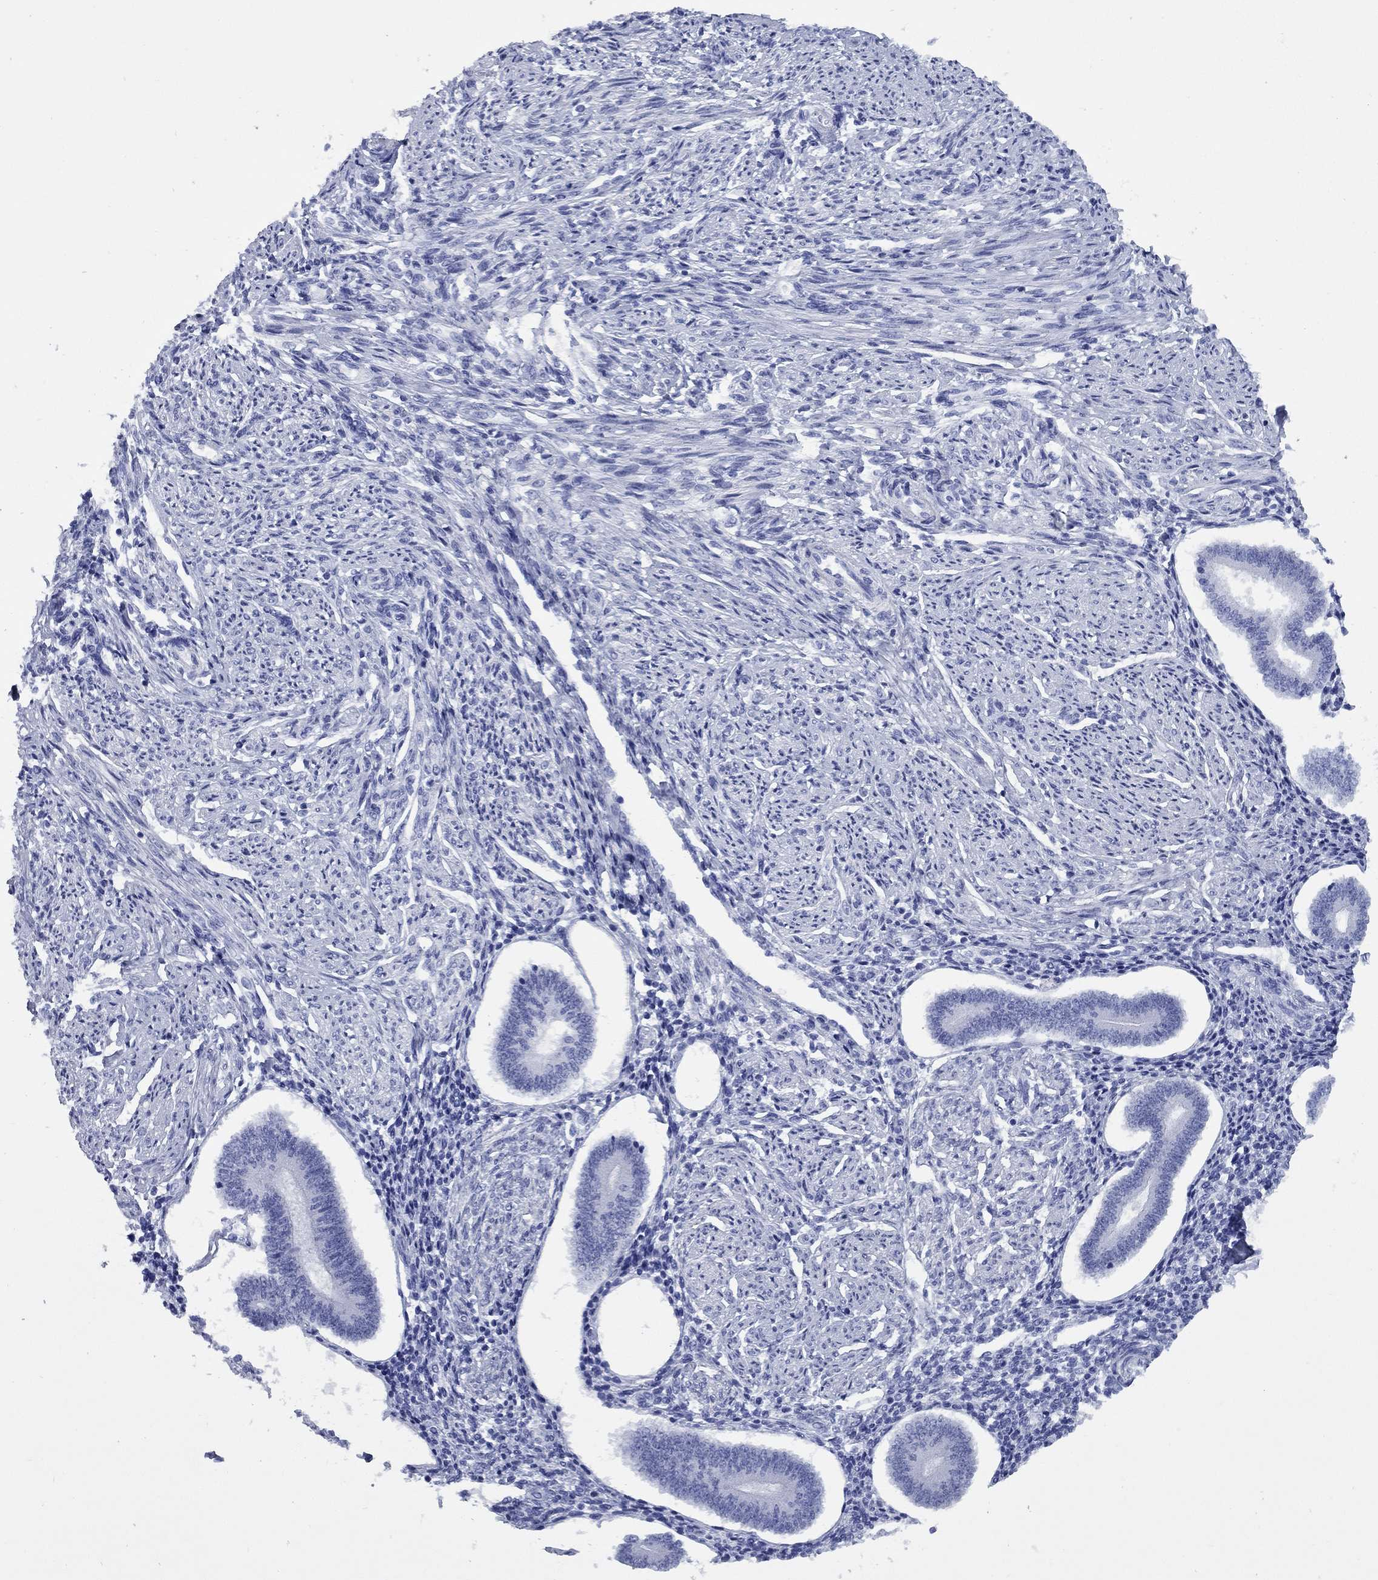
{"staining": {"intensity": "negative", "quantity": "none", "location": "none"}, "tissue": "endometrium", "cell_type": "Cells in endometrial stroma", "image_type": "normal", "snomed": [{"axis": "morphology", "description": "Normal tissue, NOS"}, {"axis": "topography", "description": "Endometrium"}], "caption": "This is a photomicrograph of IHC staining of normal endometrium, which shows no expression in cells in endometrial stroma. (Stains: DAB (3,3'-diaminobenzidine) IHC with hematoxylin counter stain, Microscopy: brightfield microscopy at high magnification).", "gene": "CCNA1", "patient": {"sex": "female", "age": 40}}